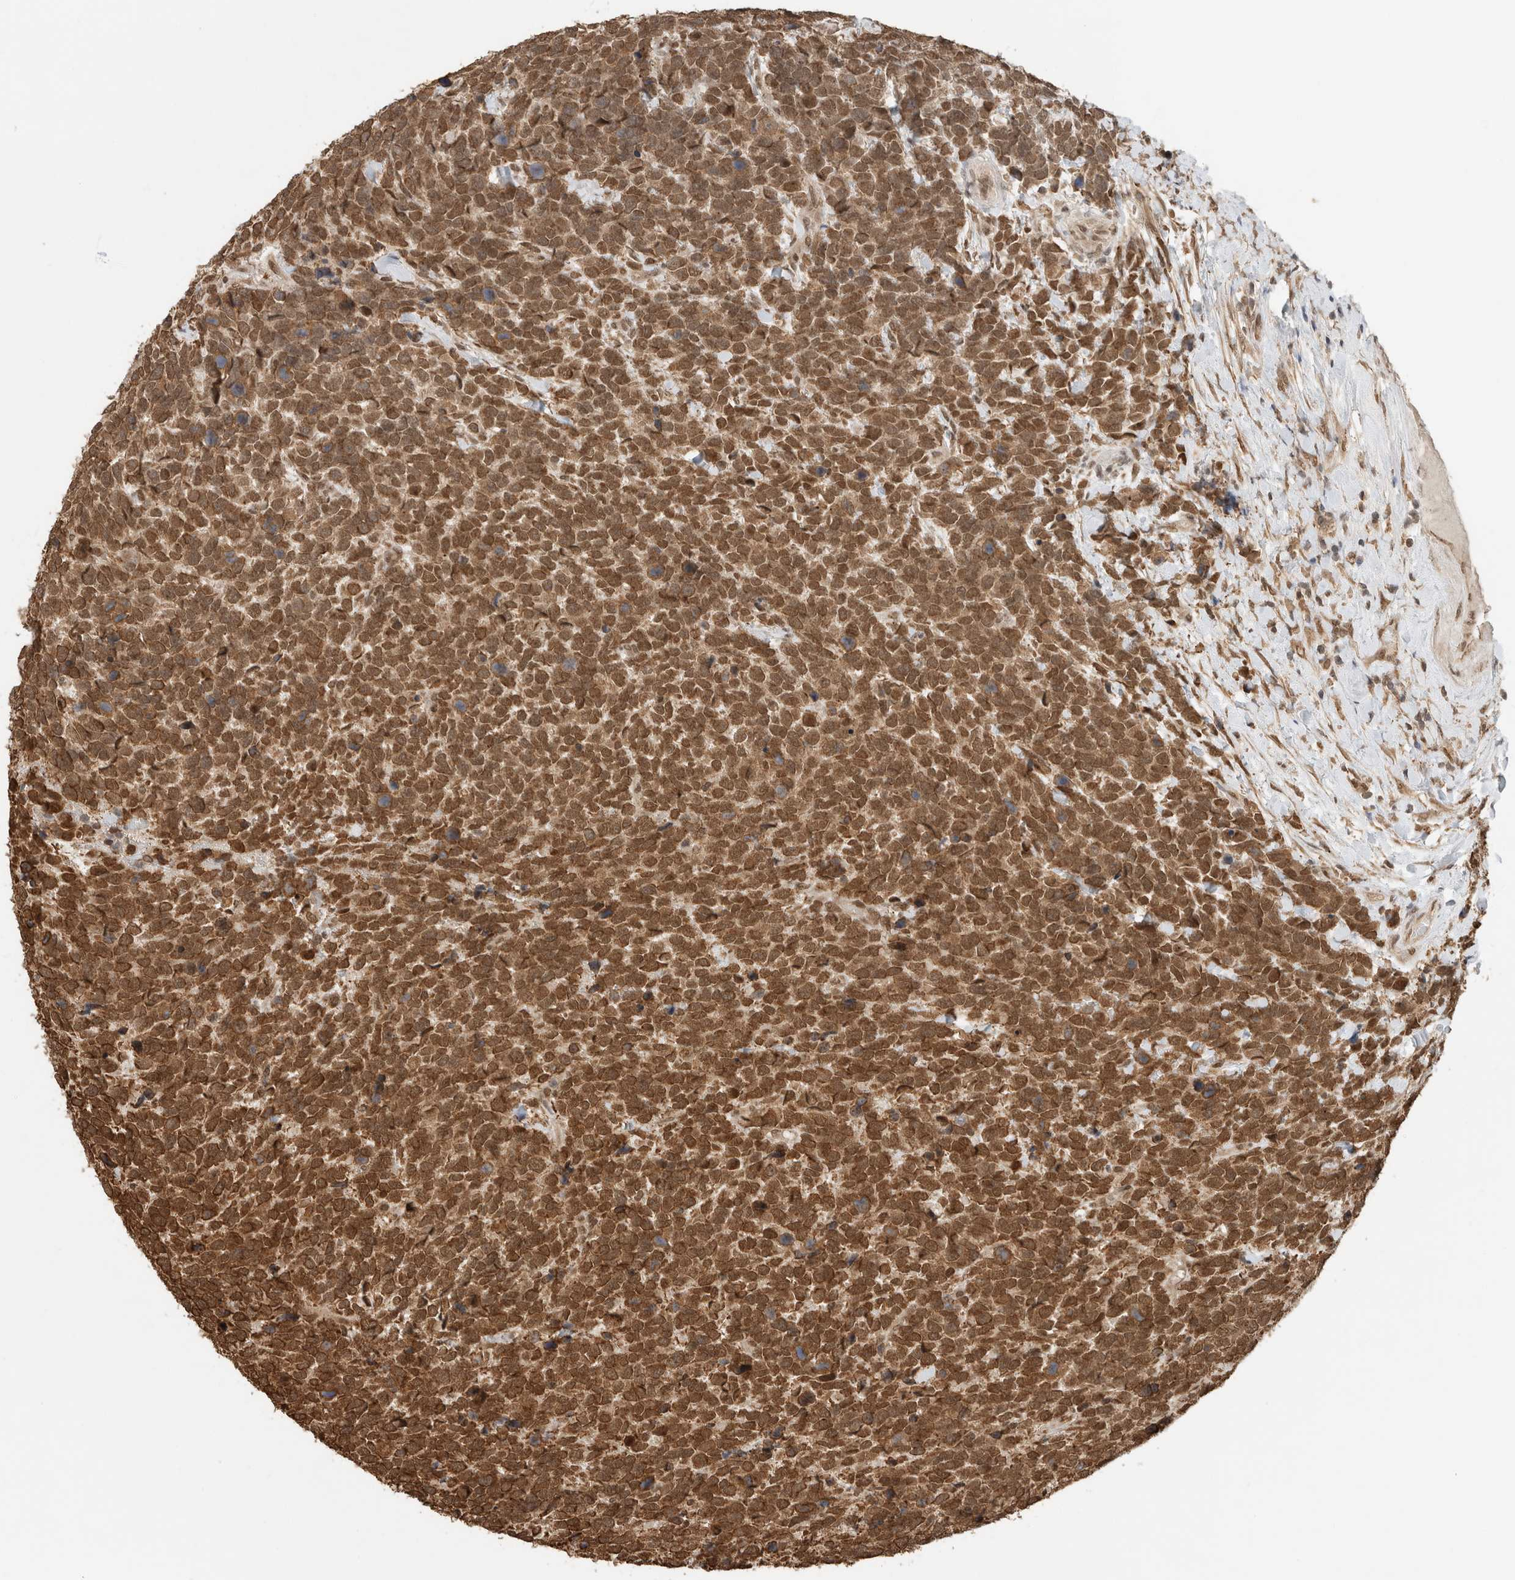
{"staining": {"intensity": "strong", "quantity": ">75%", "location": "nuclear"}, "tissue": "urothelial cancer", "cell_type": "Tumor cells", "image_type": "cancer", "snomed": [{"axis": "morphology", "description": "Urothelial carcinoma, High grade"}, {"axis": "topography", "description": "Urinary bladder"}], "caption": "Urothelial carcinoma (high-grade) tissue reveals strong nuclear expression in about >75% of tumor cells, visualized by immunohistochemistry.", "gene": "C1orf21", "patient": {"sex": "female", "age": 82}}